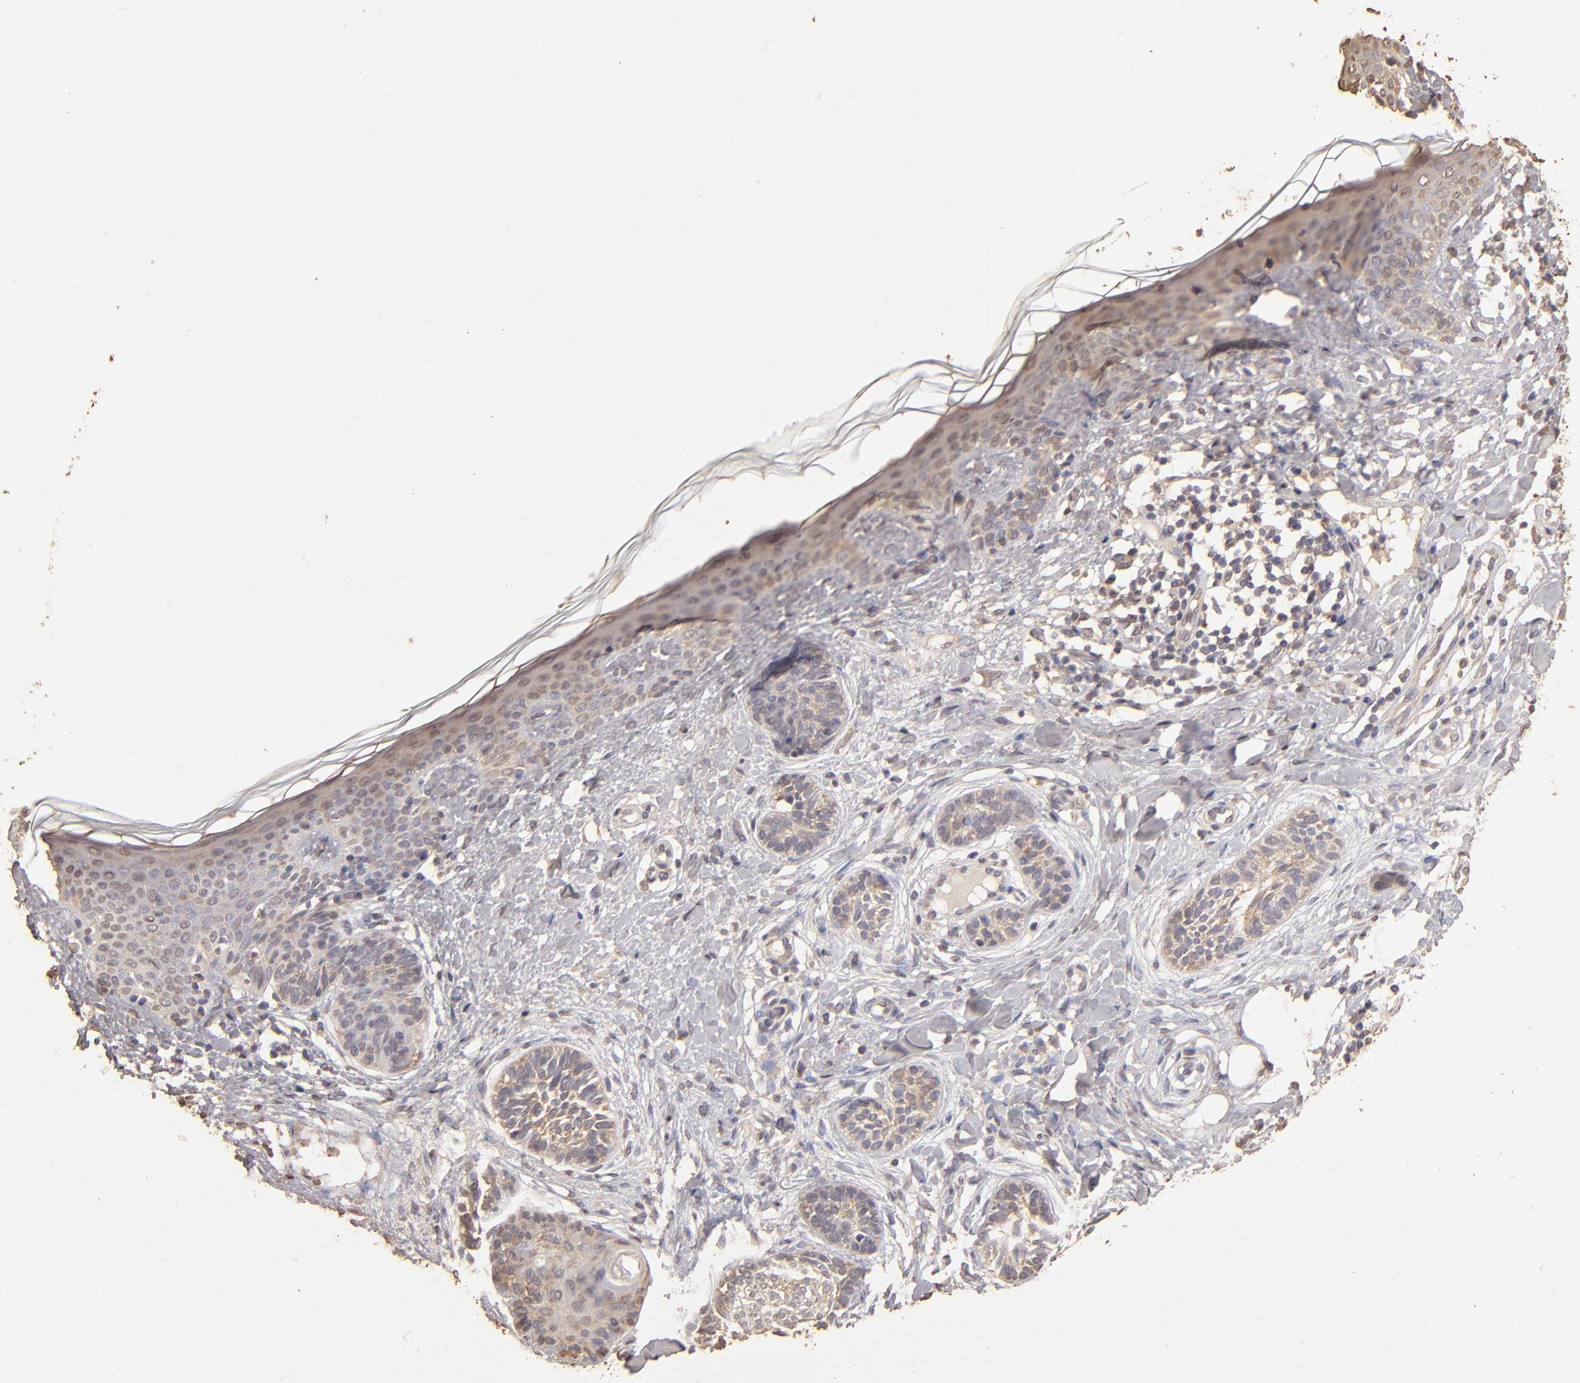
{"staining": {"intensity": "moderate", "quantity": "25%-75%", "location": "cytoplasmic/membranous"}, "tissue": "skin cancer", "cell_type": "Tumor cells", "image_type": "cancer", "snomed": [{"axis": "morphology", "description": "Normal tissue, NOS"}, {"axis": "morphology", "description": "Basal cell carcinoma"}, {"axis": "topography", "description": "Skin"}], "caption": "Immunohistochemical staining of human skin basal cell carcinoma reveals medium levels of moderate cytoplasmic/membranous protein staining in about 25%-75% of tumor cells. The protein of interest is stained brown, and the nuclei are stained in blue (DAB (3,3'-diaminobenzidine) IHC with brightfield microscopy, high magnification).", "gene": "OPHN1", "patient": {"sex": "male", "age": 63}}